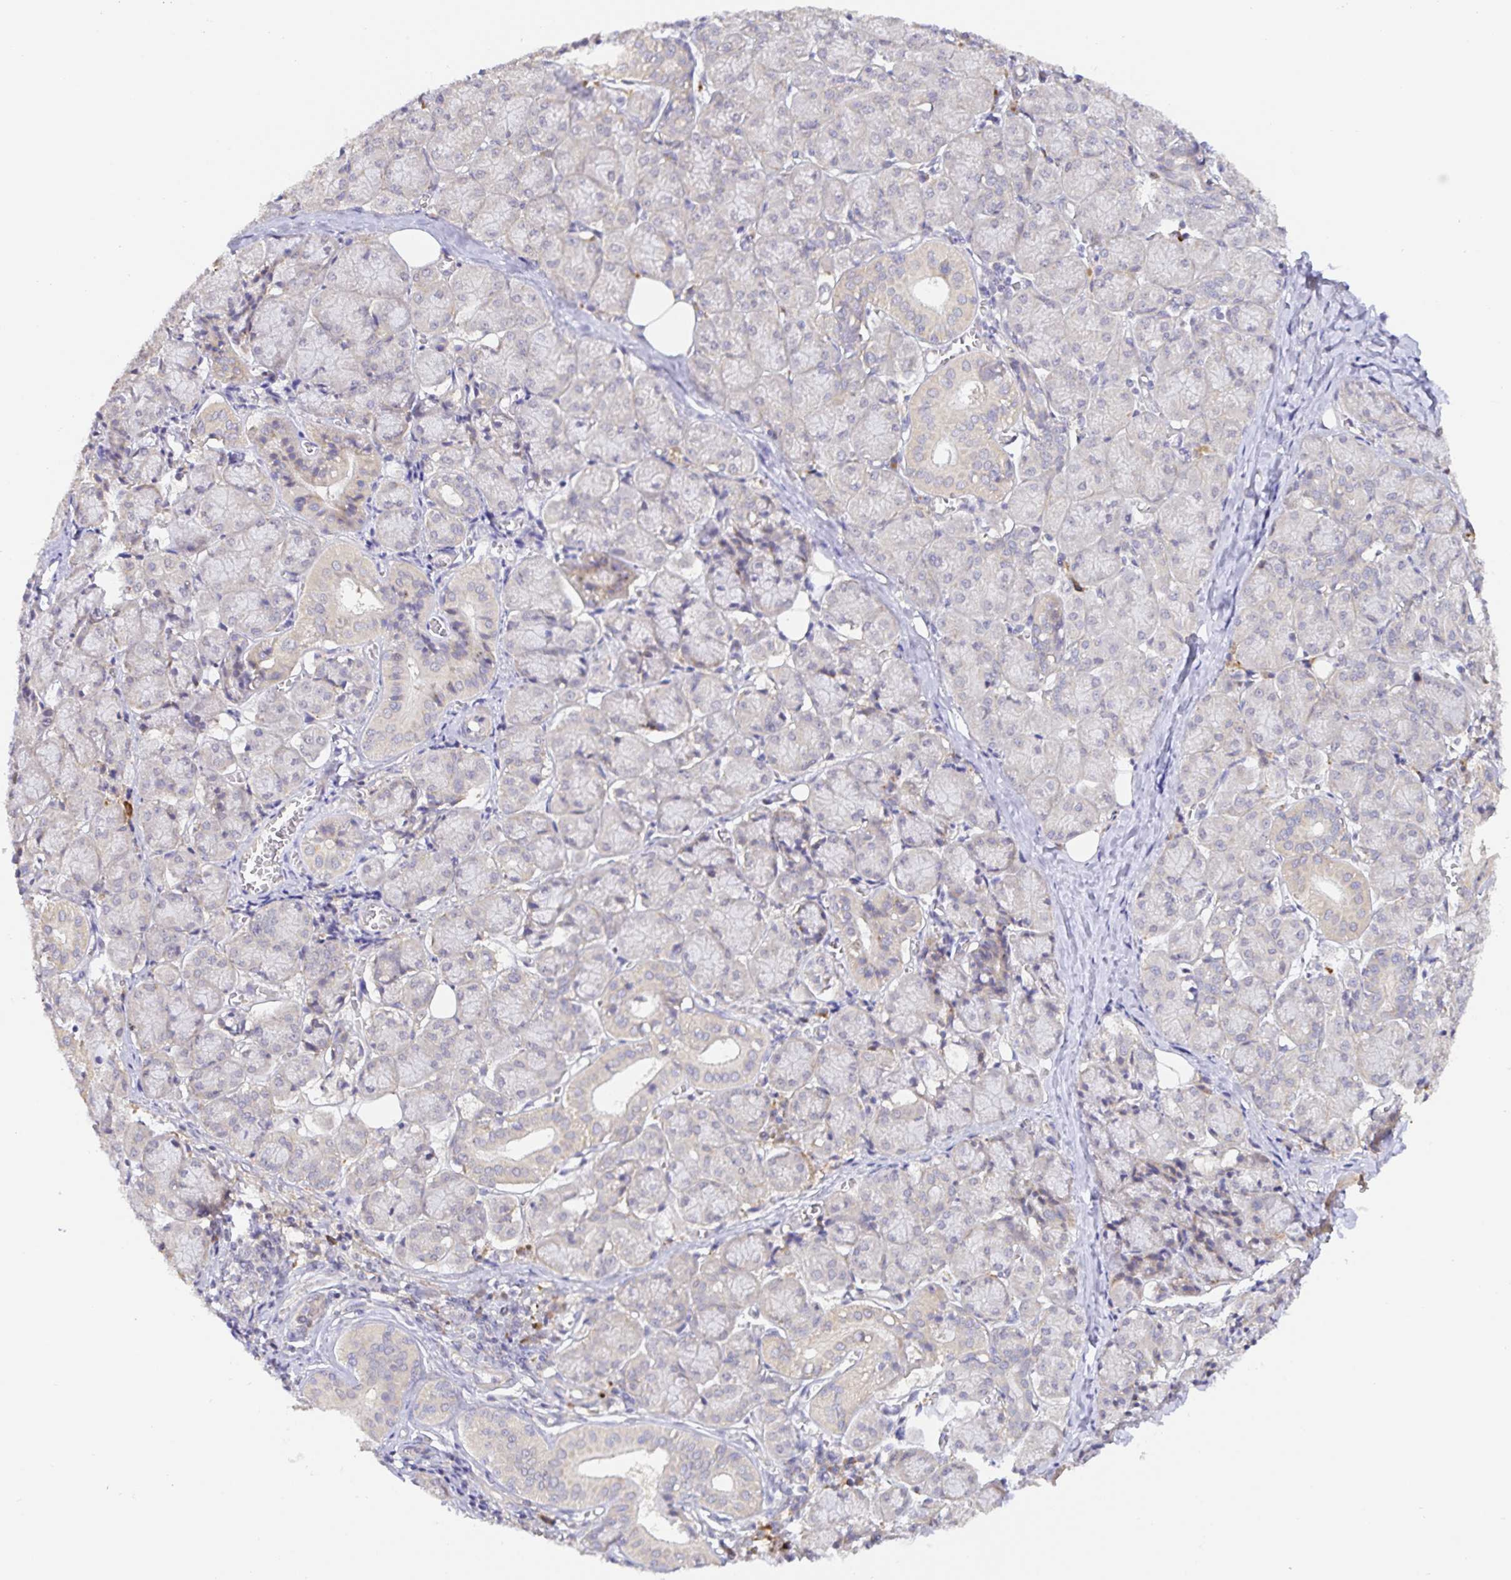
{"staining": {"intensity": "weak", "quantity": "<25%", "location": "cytoplasmic/membranous"}, "tissue": "salivary gland", "cell_type": "Glandular cells", "image_type": "normal", "snomed": [{"axis": "morphology", "description": "Normal tissue, NOS"}, {"axis": "morphology", "description": "Inflammation, NOS"}, {"axis": "topography", "description": "Lymph node"}, {"axis": "topography", "description": "Salivary gland"}], "caption": "IHC image of unremarkable human salivary gland stained for a protein (brown), which shows no staining in glandular cells. (DAB IHC with hematoxylin counter stain).", "gene": "ZDHHC11B", "patient": {"sex": "male", "age": 3}}